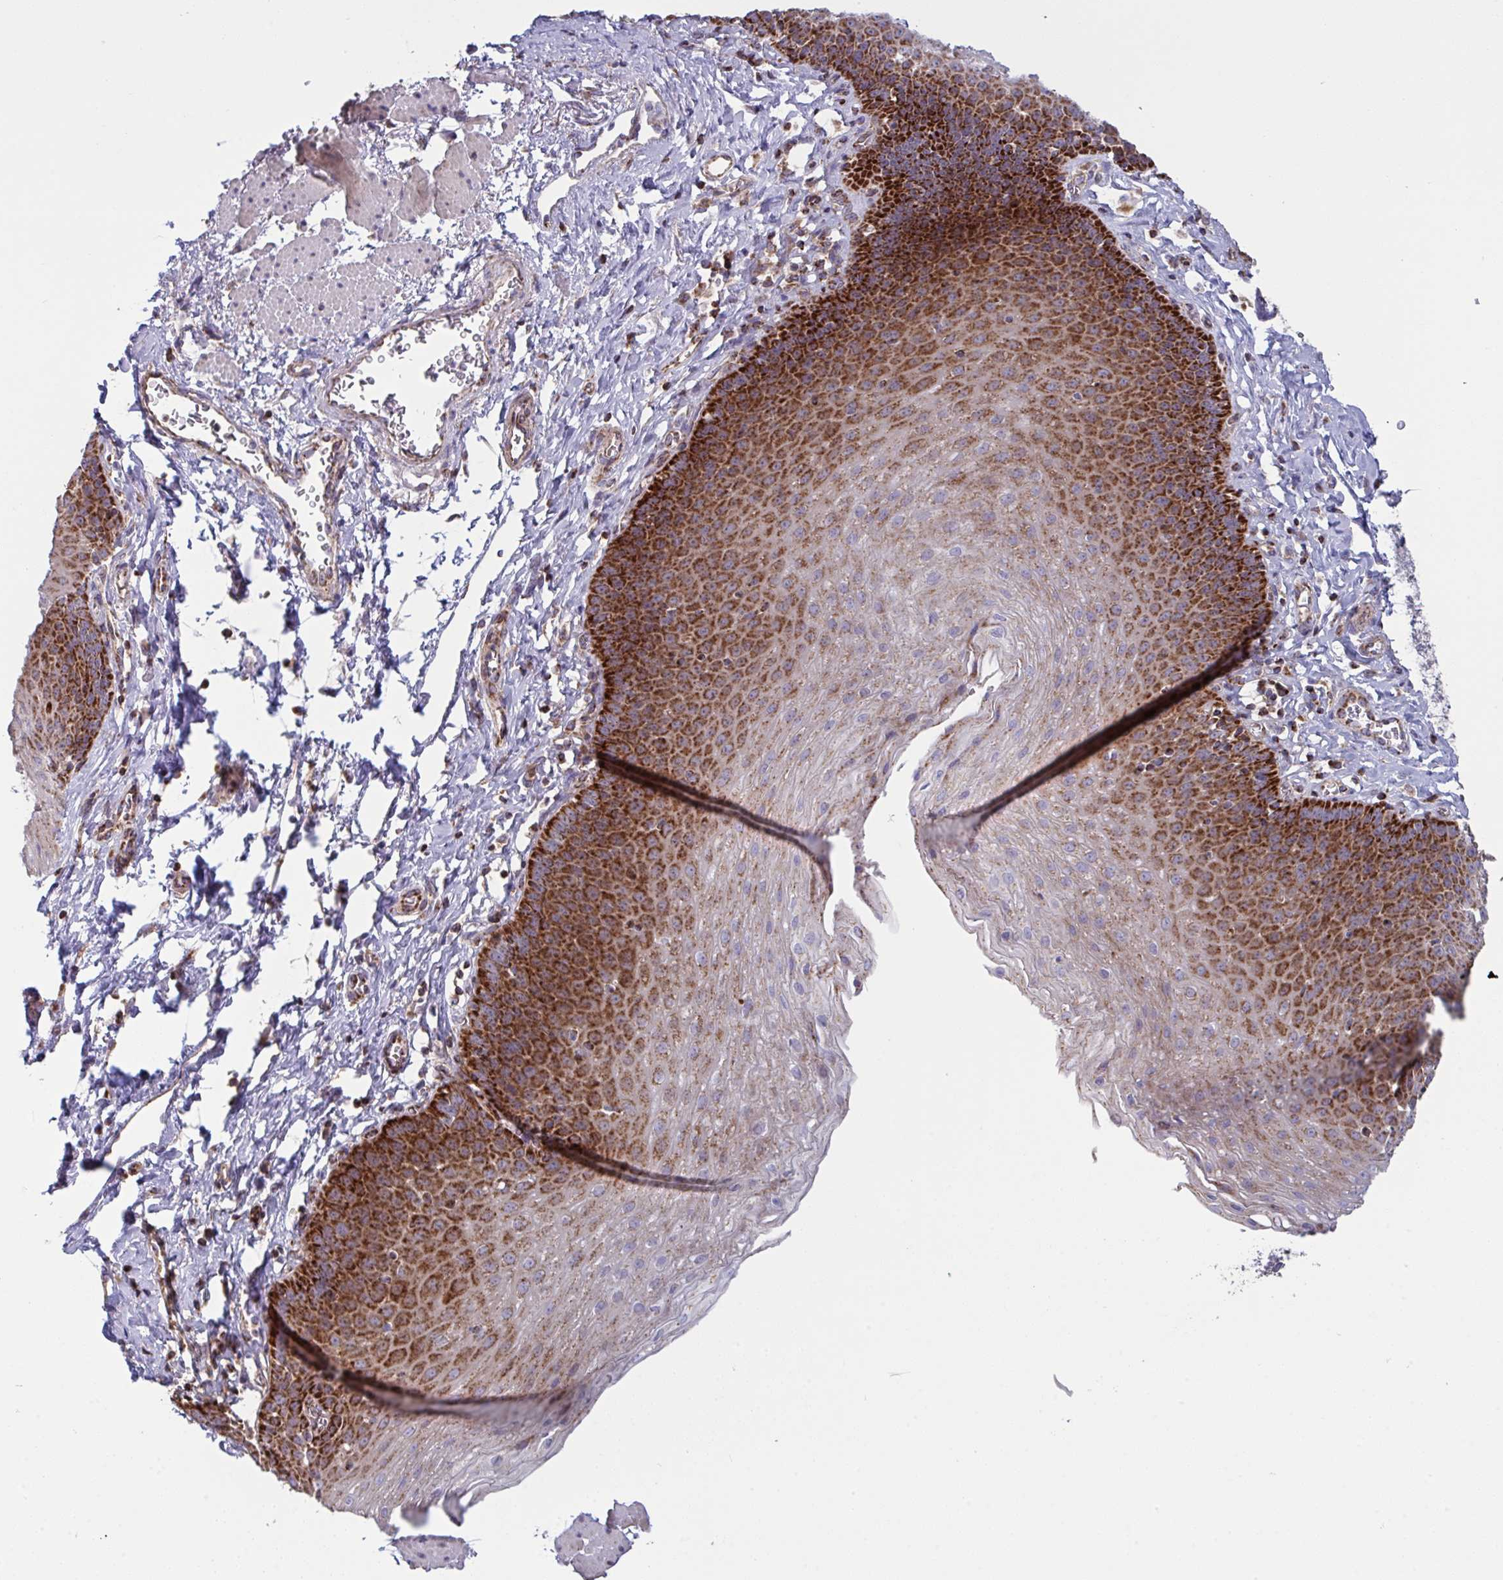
{"staining": {"intensity": "strong", "quantity": ">75%", "location": "cytoplasmic/membranous"}, "tissue": "esophagus", "cell_type": "Squamous epithelial cells", "image_type": "normal", "snomed": [{"axis": "morphology", "description": "Normal tissue, NOS"}, {"axis": "topography", "description": "Esophagus"}], "caption": "Esophagus stained for a protein (brown) exhibits strong cytoplasmic/membranous positive staining in approximately >75% of squamous epithelial cells.", "gene": "MICOS10", "patient": {"sex": "female", "age": 81}}